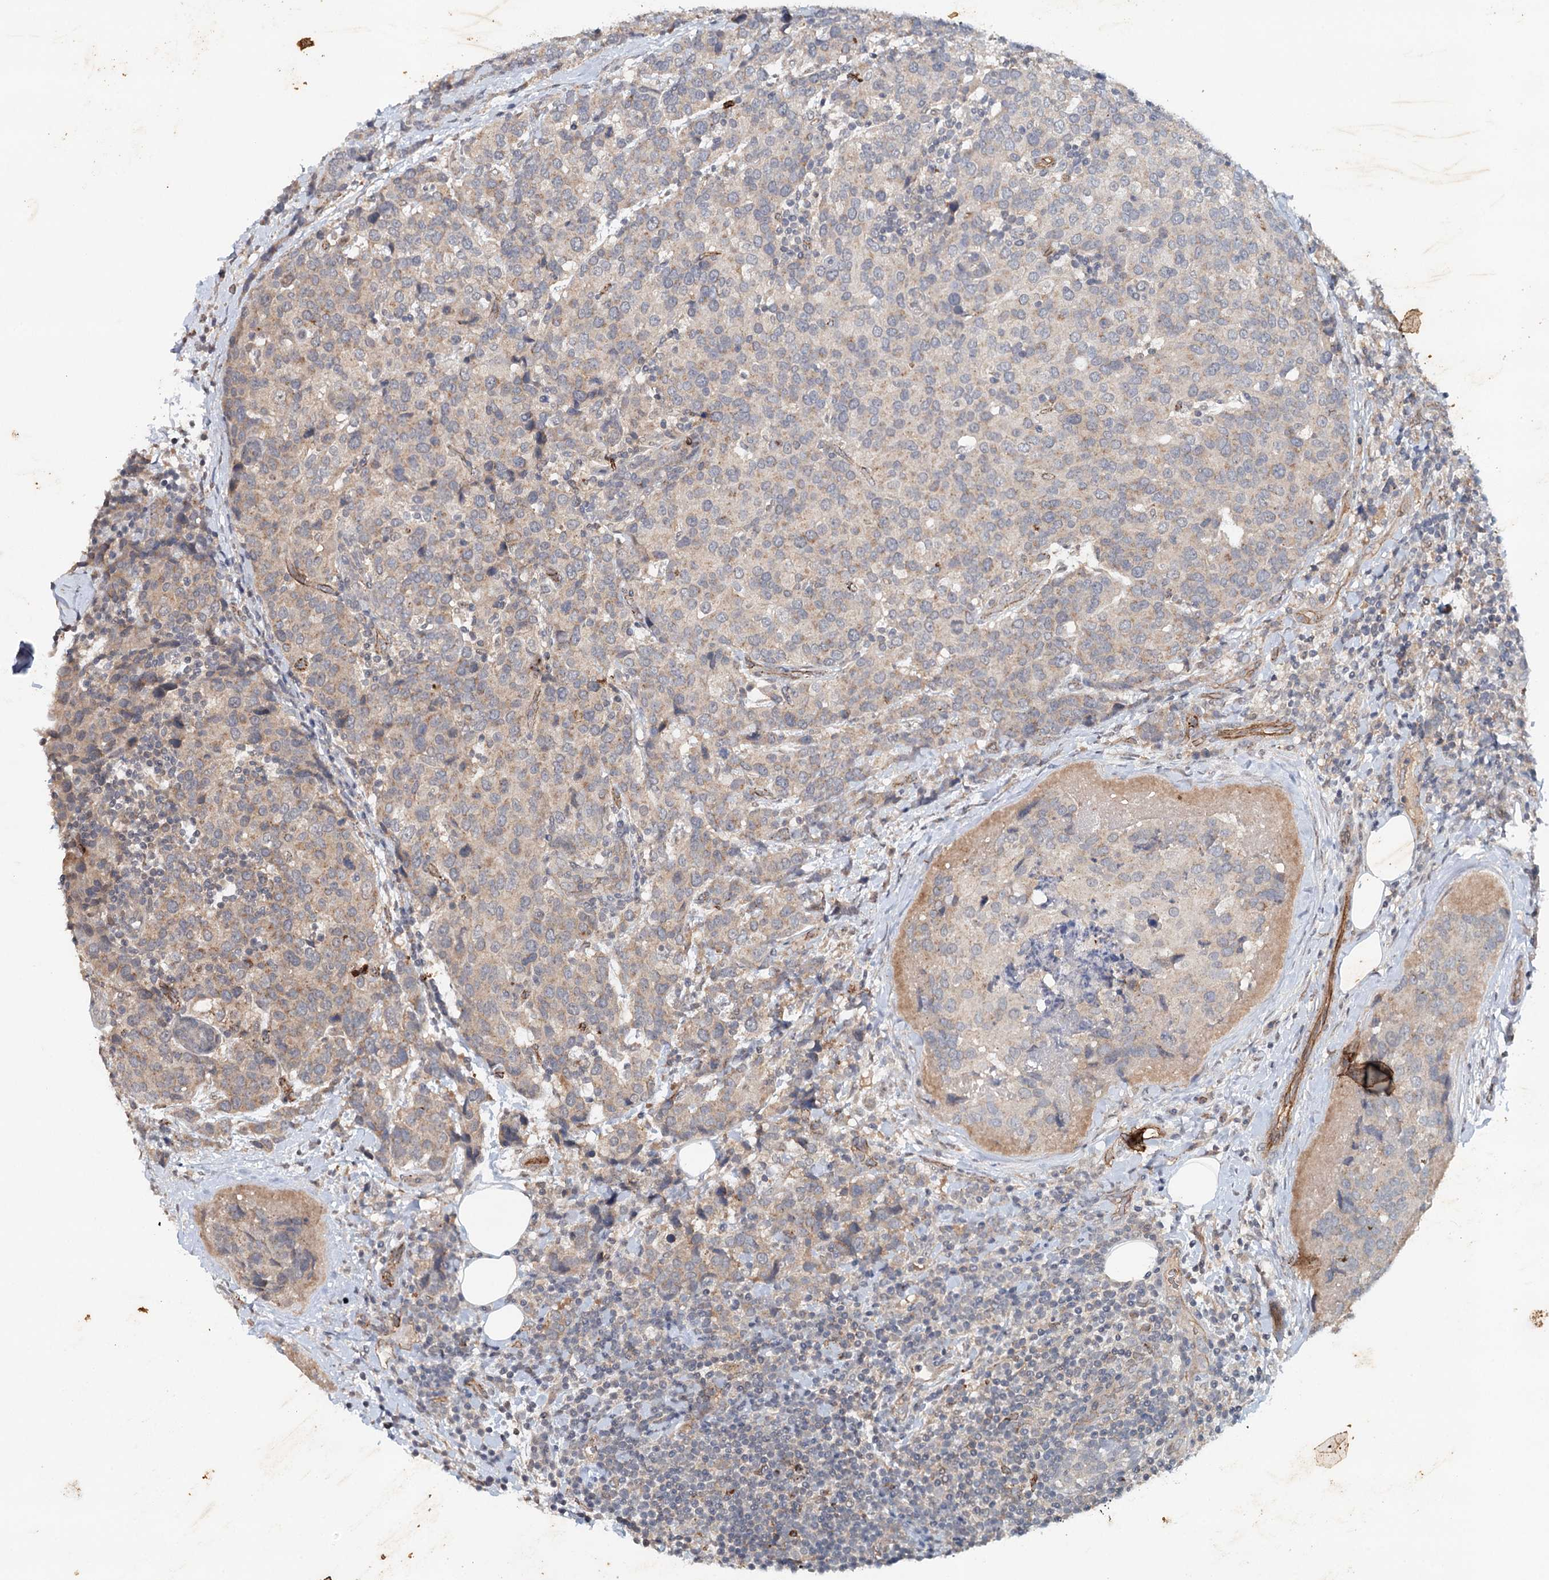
{"staining": {"intensity": "weak", "quantity": "25%-75%", "location": "cytoplasmic/membranous"}, "tissue": "breast cancer", "cell_type": "Tumor cells", "image_type": "cancer", "snomed": [{"axis": "morphology", "description": "Lobular carcinoma"}, {"axis": "topography", "description": "Breast"}], "caption": "This is an image of immunohistochemistry staining of breast cancer (lobular carcinoma), which shows weak expression in the cytoplasmic/membranous of tumor cells.", "gene": "SYNPO", "patient": {"sex": "female", "age": 59}}